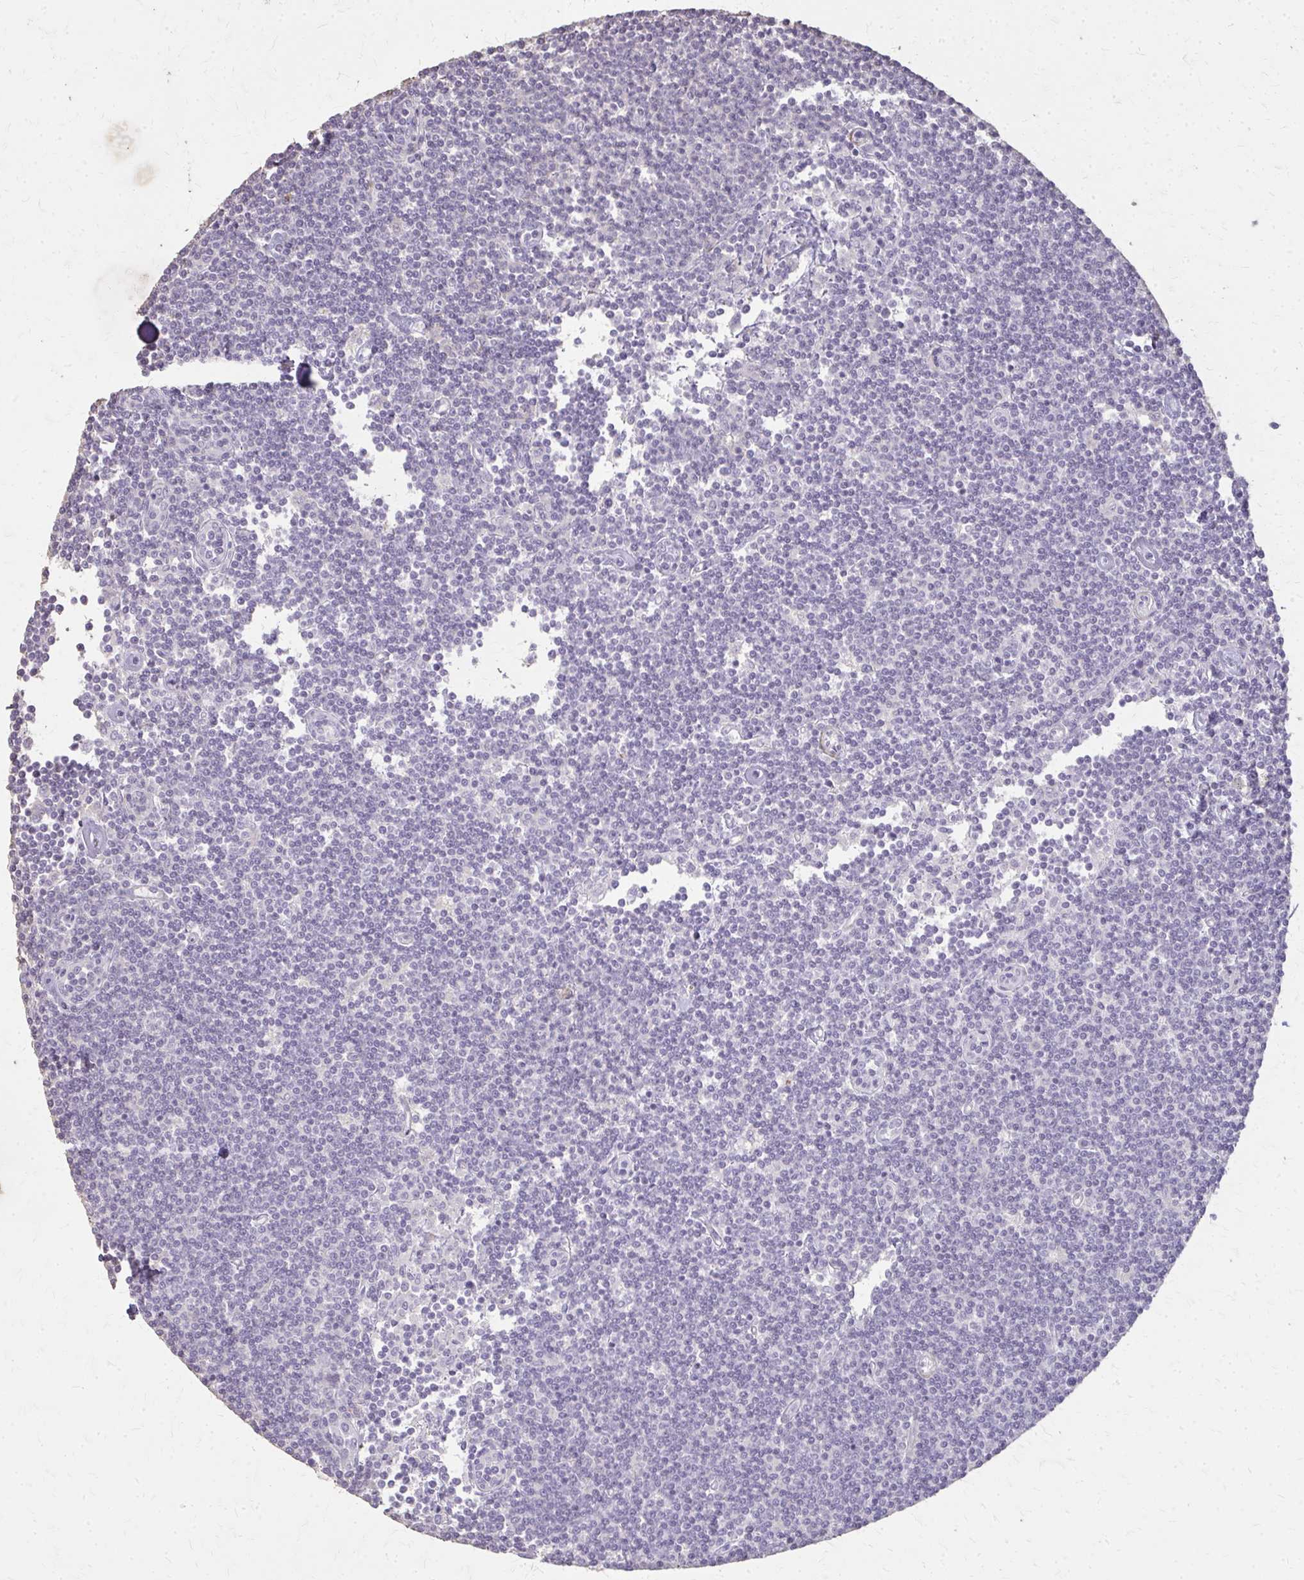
{"staining": {"intensity": "negative", "quantity": "none", "location": "none"}, "tissue": "lymphoma", "cell_type": "Tumor cells", "image_type": "cancer", "snomed": [{"axis": "morphology", "description": "Malignant lymphoma, non-Hodgkin's type, Low grade"}, {"axis": "topography", "description": "Lymph node"}], "caption": "High power microscopy photomicrograph of an immunohistochemistry (IHC) histopathology image of low-grade malignant lymphoma, non-Hodgkin's type, revealing no significant expression in tumor cells.", "gene": "TENM4", "patient": {"sex": "female", "age": 73}}